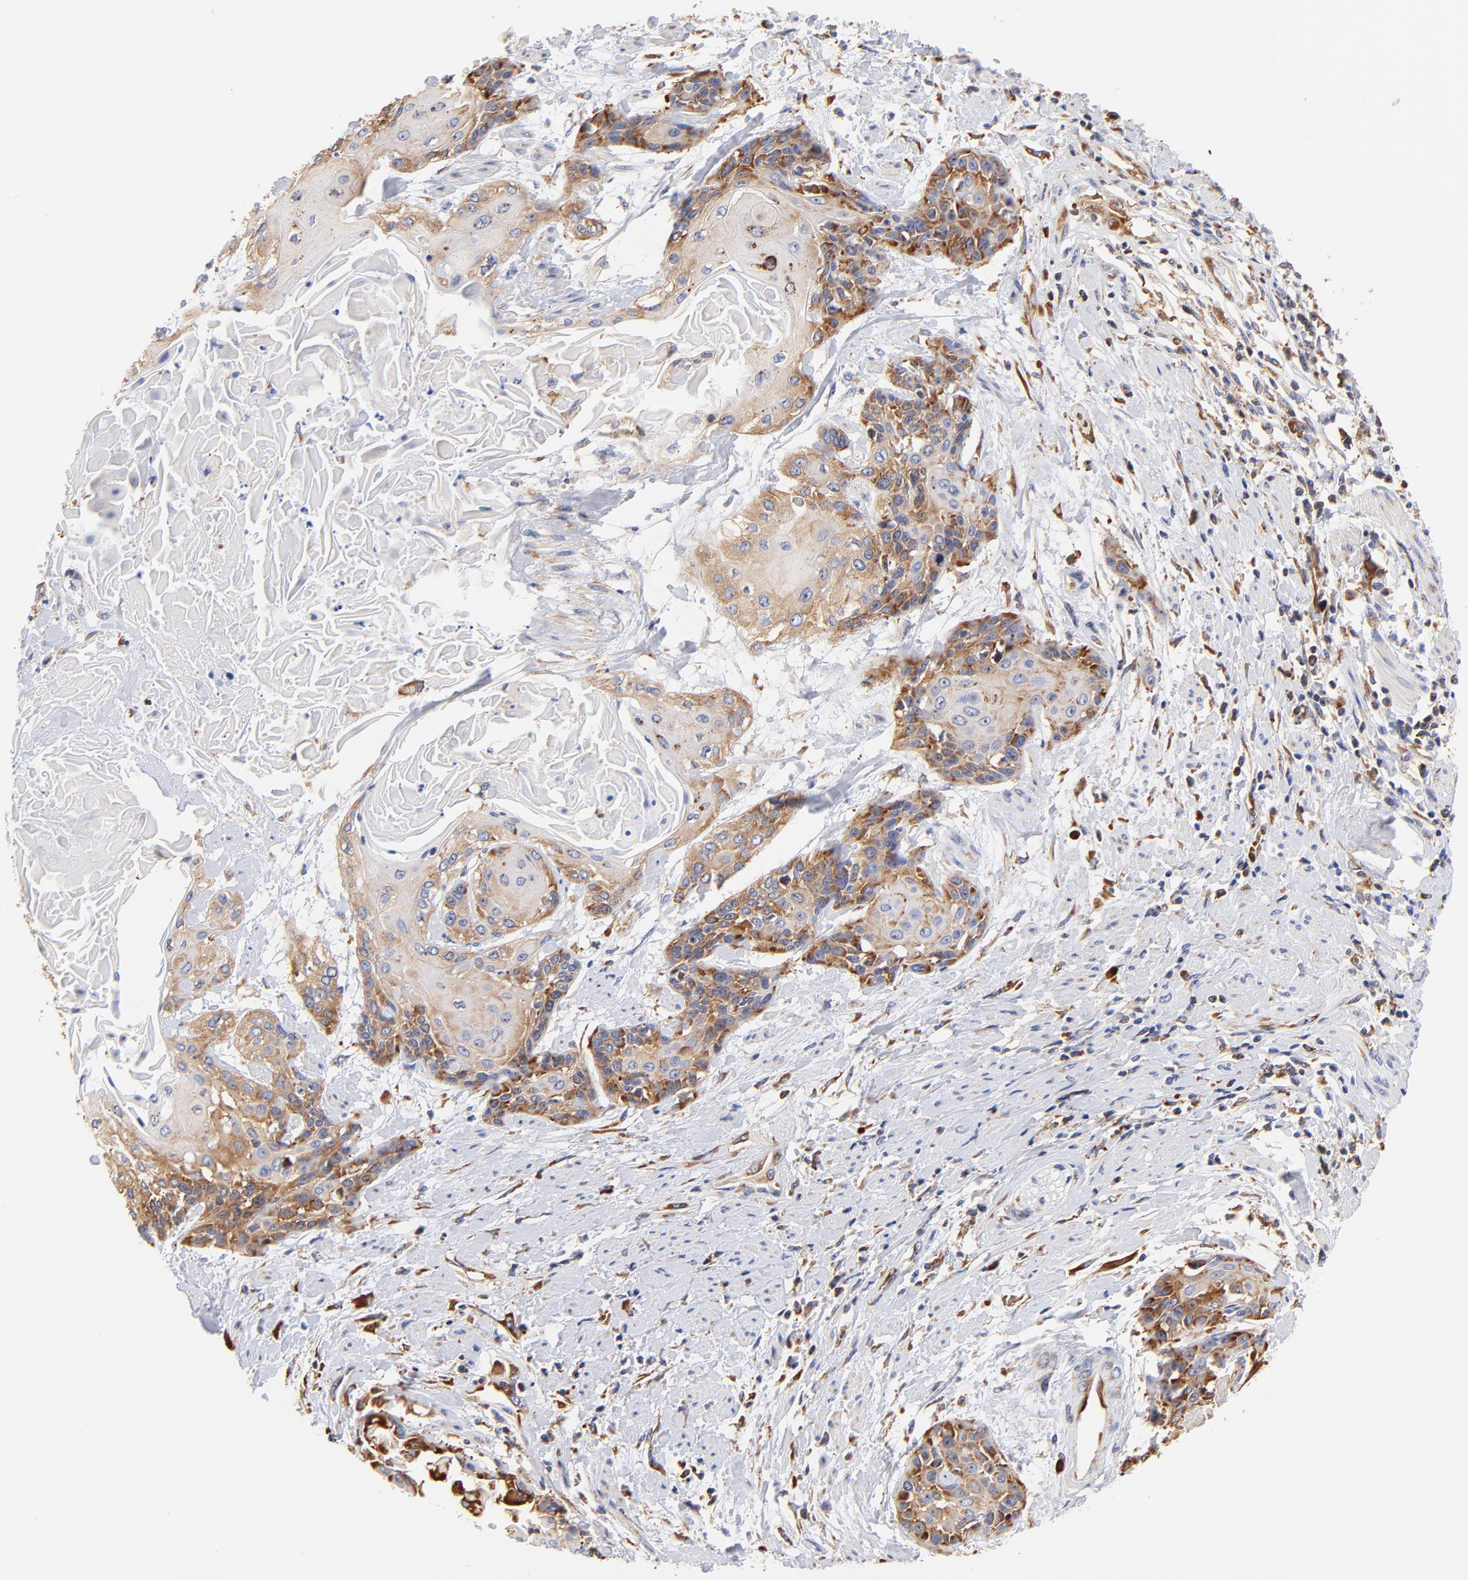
{"staining": {"intensity": "moderate", "quantity": ">75%", "location": "cytoplasmic/membranous"}, "tissue": "cervical cancer", "cell_type": "Tumor cells", "image_type": "cancer", "snomed": [{"axis": "morphology", "description": "Squamous cell carcinoma, NOS"}, {"axis": "topography", "description": "Cervix"}], "caption": "DAB (3,3'-diaminobenzidine) immunohistochemical staining of cervical squamous cell carcinoma exhibits moderate cytoplasmic/membranous protein positivity in approximately >75% of tumor cells.", "gene": "RPL27", "patient": {"sex": "female", "age": 57}}